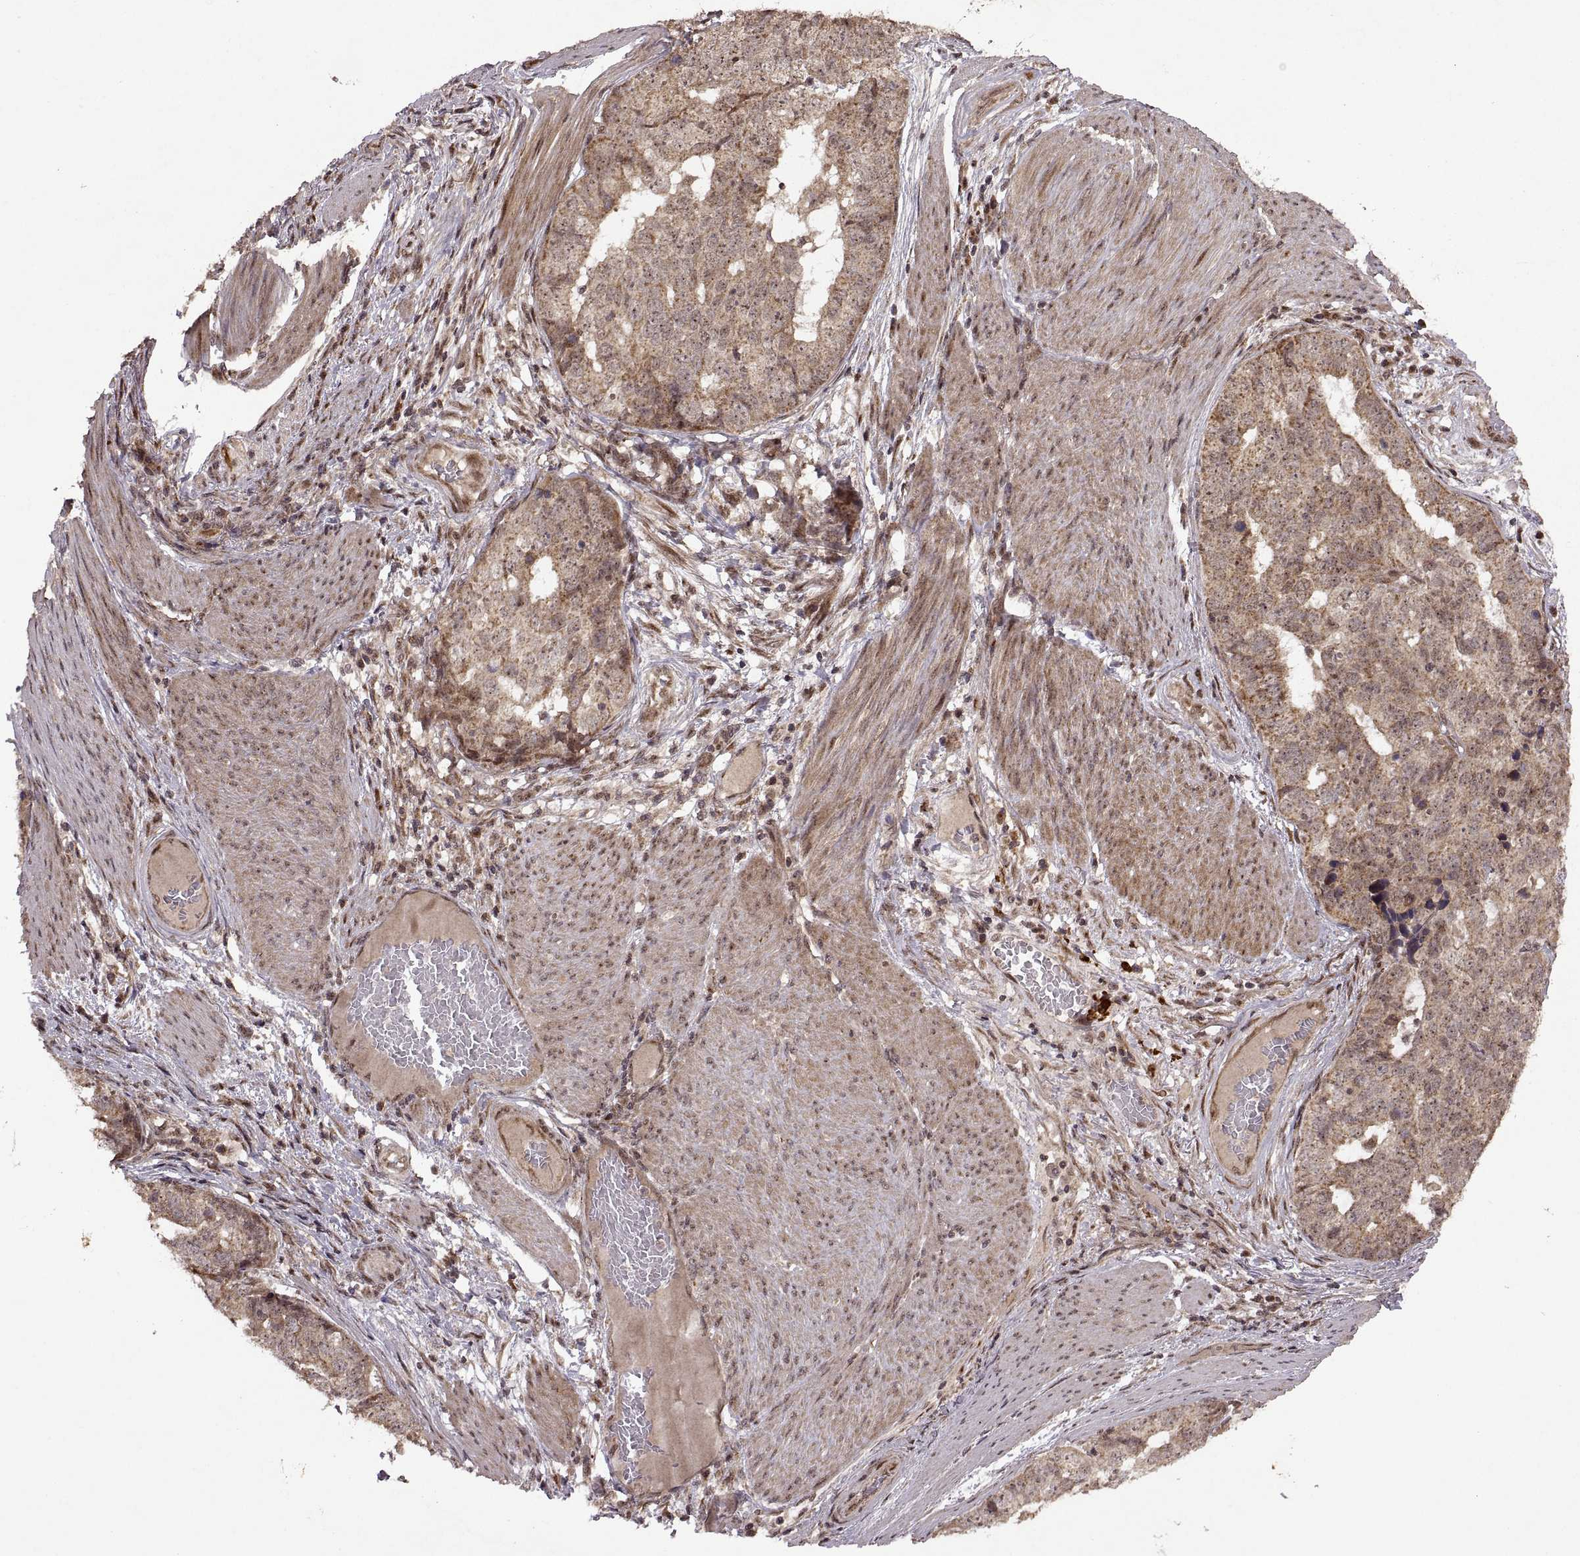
{"staining": {"intensity": "weak", "quantity": ">75%", "location": "cytoplasmic/membranous,nuclear"}, "tissue": "stomach cancer", "cell_type": "Tumor cells", "image_type": "cancer", "snomed": [{"axis": "morphology", "description": "Adenocarcinoma, NOS"}, {"axis": "topography", "description": "Stomach"}], "caption": "Immunohistochemistry (IHC) (DAB) staining of human stomach adenocarcinoma displays weak cytoplasmic/membranous and nuclear protein positivity in about >75% of tumor cells. (DAB (3,3'-diaminobenzidine) IHC with brightfield microscopy, high magnification).", "gene": "PTOV1", "patient": {"sex": "male", "age": 69}}